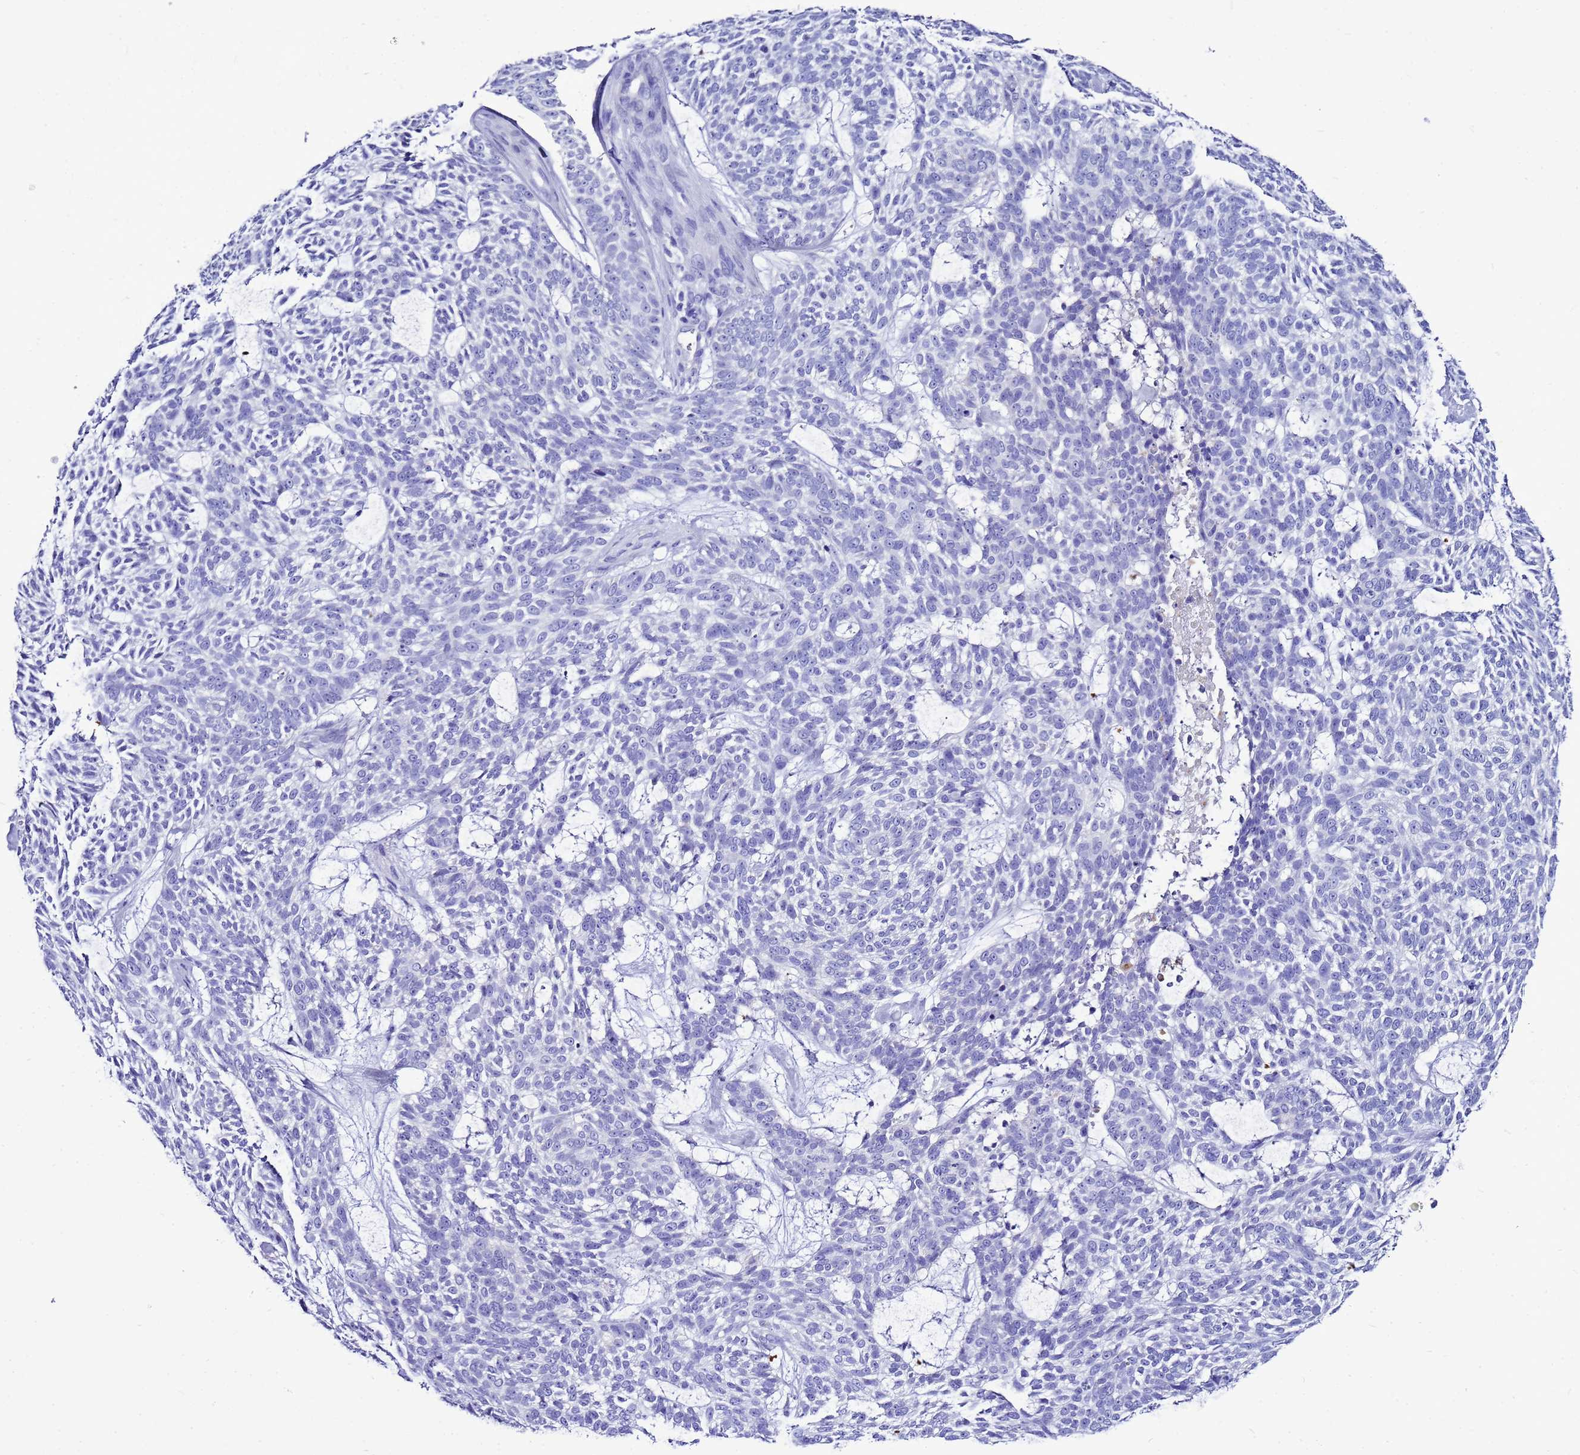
{"staining": {"intensity": "negative", "quantity": "none", "location": "none"}, "tissue": "skin cancer", "cell_type": "Tumor cells", "image_type": "cancer", "snomed": [{"axis": "morphology", "description": "Basal cell carcinoma"}, {"axis": "topography", "description": "Skin"}], "caption": "A high-resolution histopathology image shows immunohistochemistry (IHC) staining of basal cell carcinoma (skin), which exhibits no significant positivity in tumor cells.", "gene": "BEST2", "patient": {"sex": "male", "age": 75}}